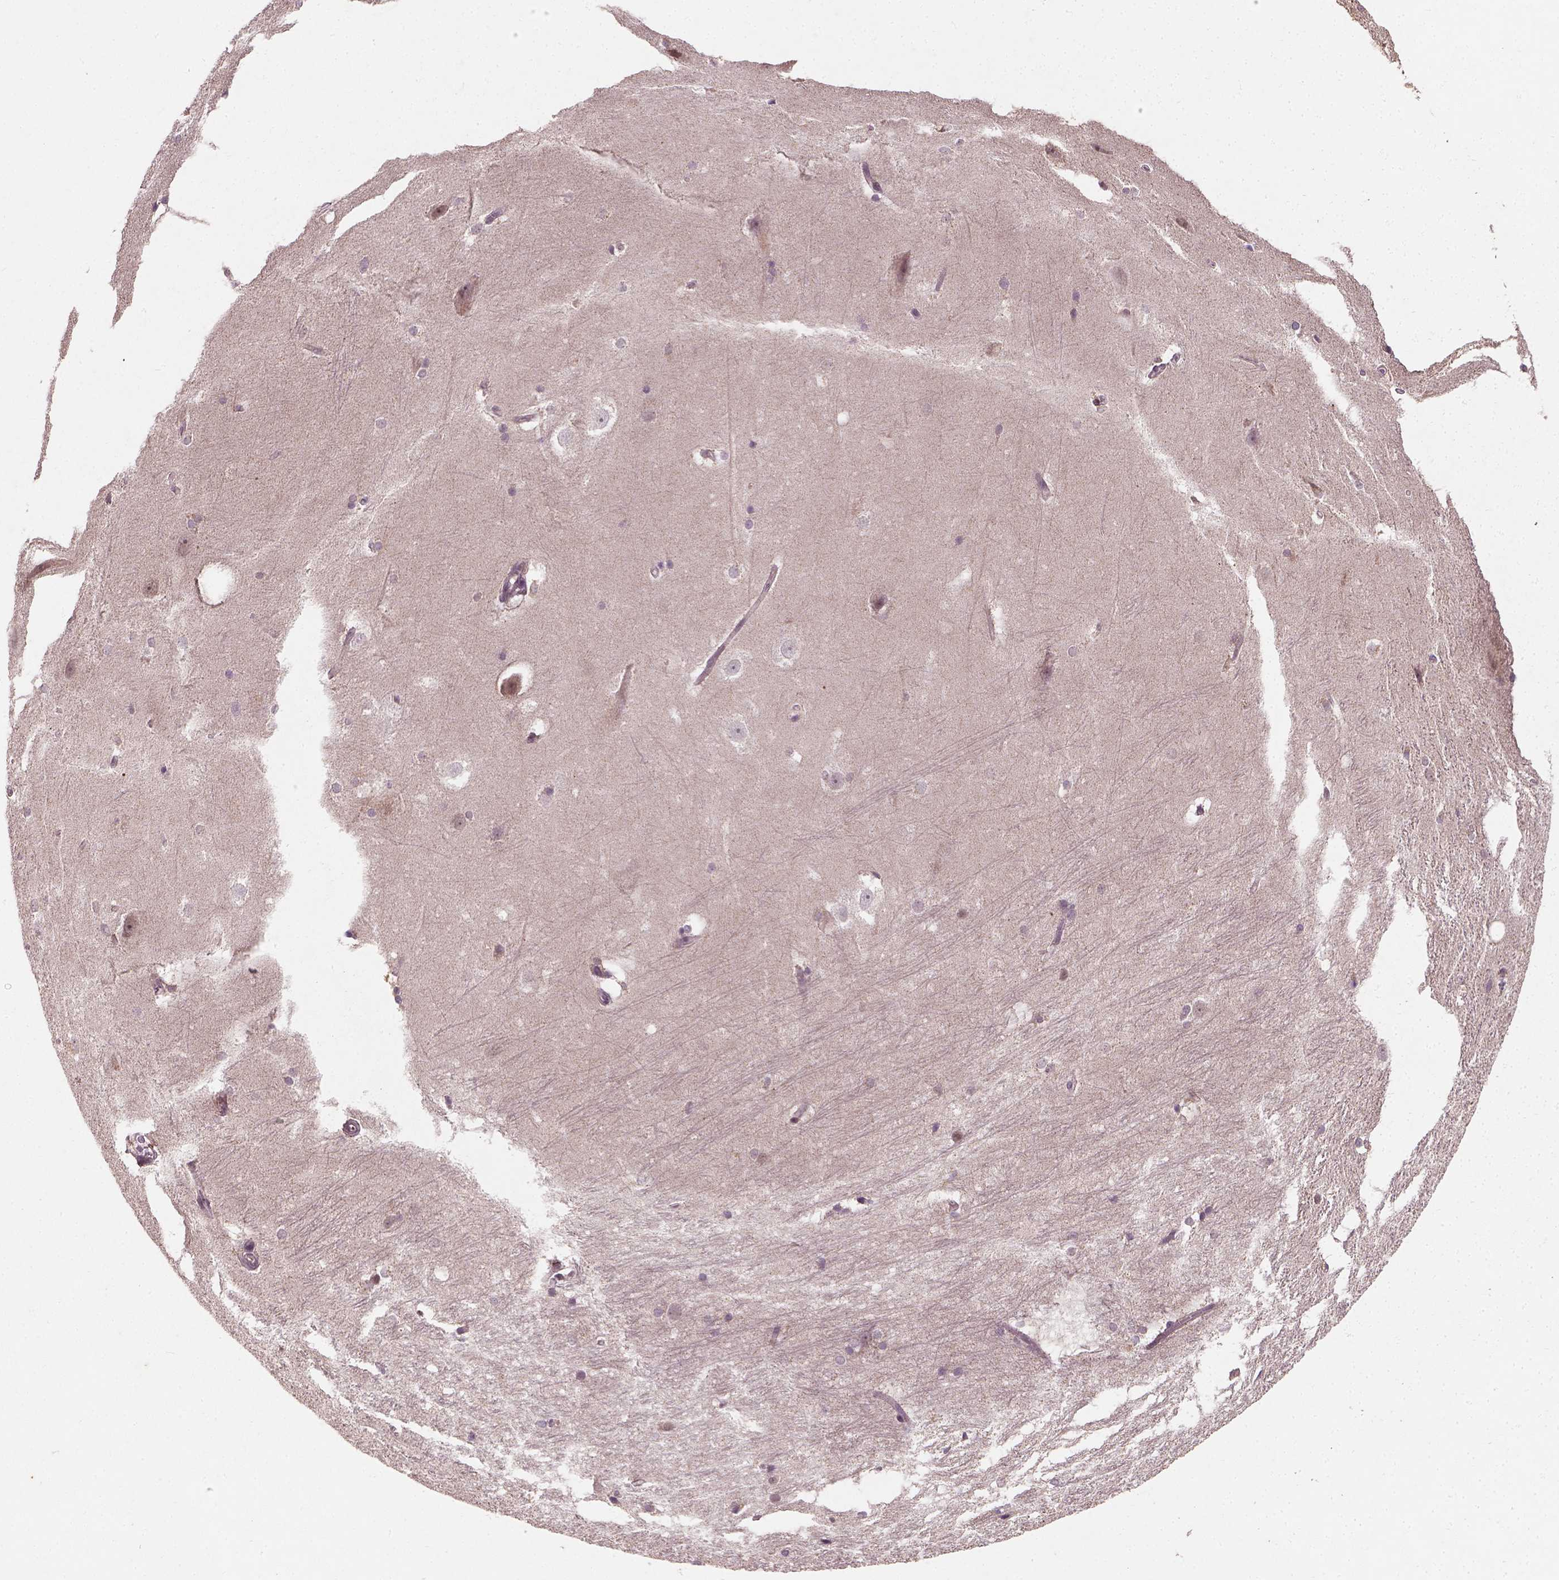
{"staining": {"intensity": "negative", "quantity": "none", "location": "none"}, "tissue": "hippocampus", "cell_type": "Glial cells", "image_type": "normal", "snomed": [{"axis": "morphology", "description": "Normal tissue, NOS"}, {"axis": "topography", "description": "Cerebral cortex"}, {"axis": "topography", "description": "Hippocampus"}], "caption": "High magnification brightfield microscopy of unremarkable hippocampus stained with DAB (brown) and counterstained with hematoxylin (blue): glial cells show no significant expression. (Immunohistochemistry (ihc), brightfield microscopy, high magnification).", "gene": "CAMKK1", "patient": {"sex": "female", "age": 19}}